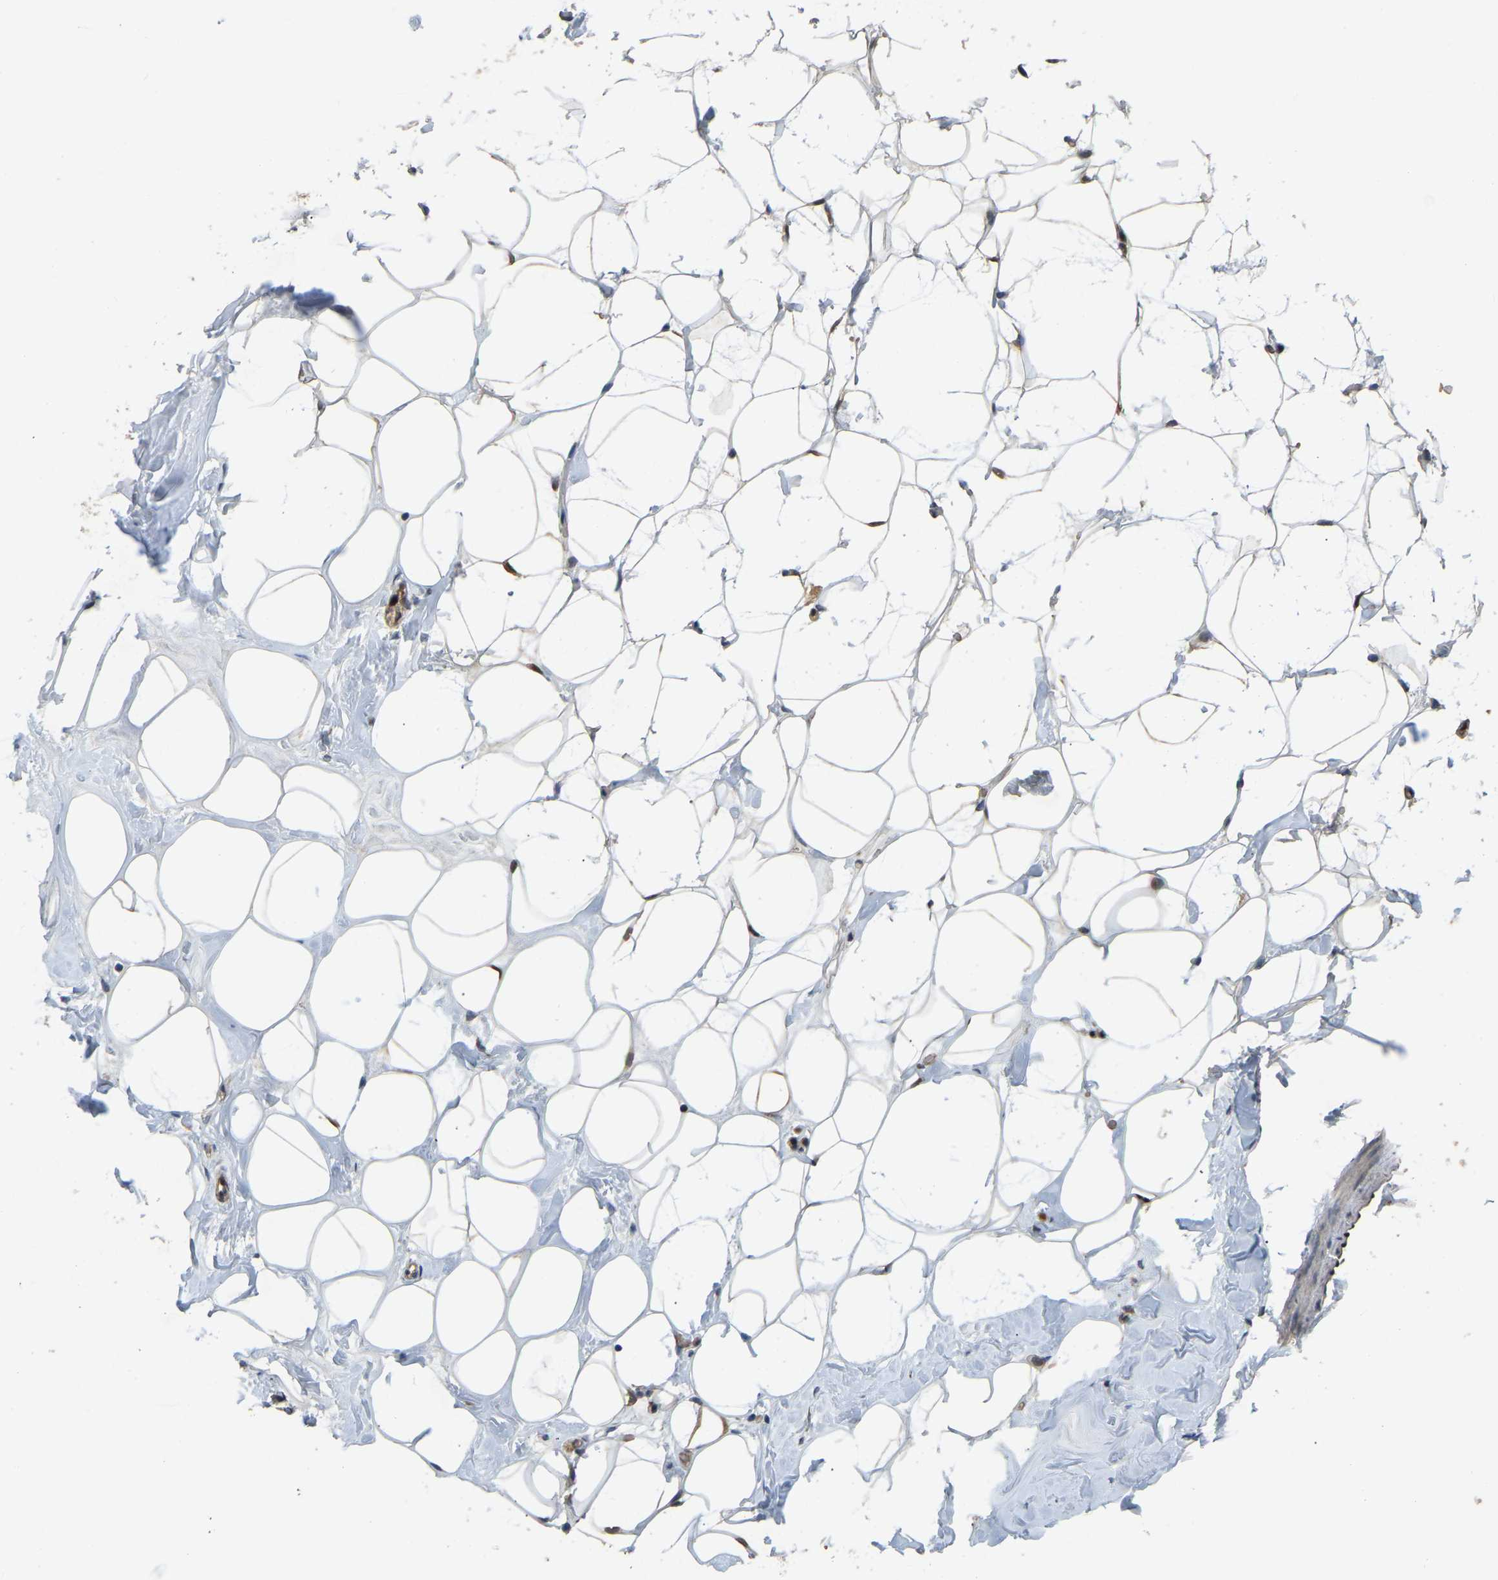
{"staining": {"intensity": "strong", "quantity": ">75%", "location": "nuclear"}, "tissue": "adipose tissue", "cell_type": "Adipocytes", "image_type": "normal", "snomed": [{"axis": "morphology", "description": "Normal tissue, NOS"}, {"axis": "morphology", "description": "Fibrosis, NOS"}, {"axis": "topography", "description": "Breast"}, {"axis": "topography", "description": "Adipose tissue"}], "caption": "Unremarkable adipose tissue displays strong nuclear positivity in about >75% of adipocytes, visualized by immunohistochemistry.", "gene": "C21orf91", "patient": {"sex": "female", "age": 39}}